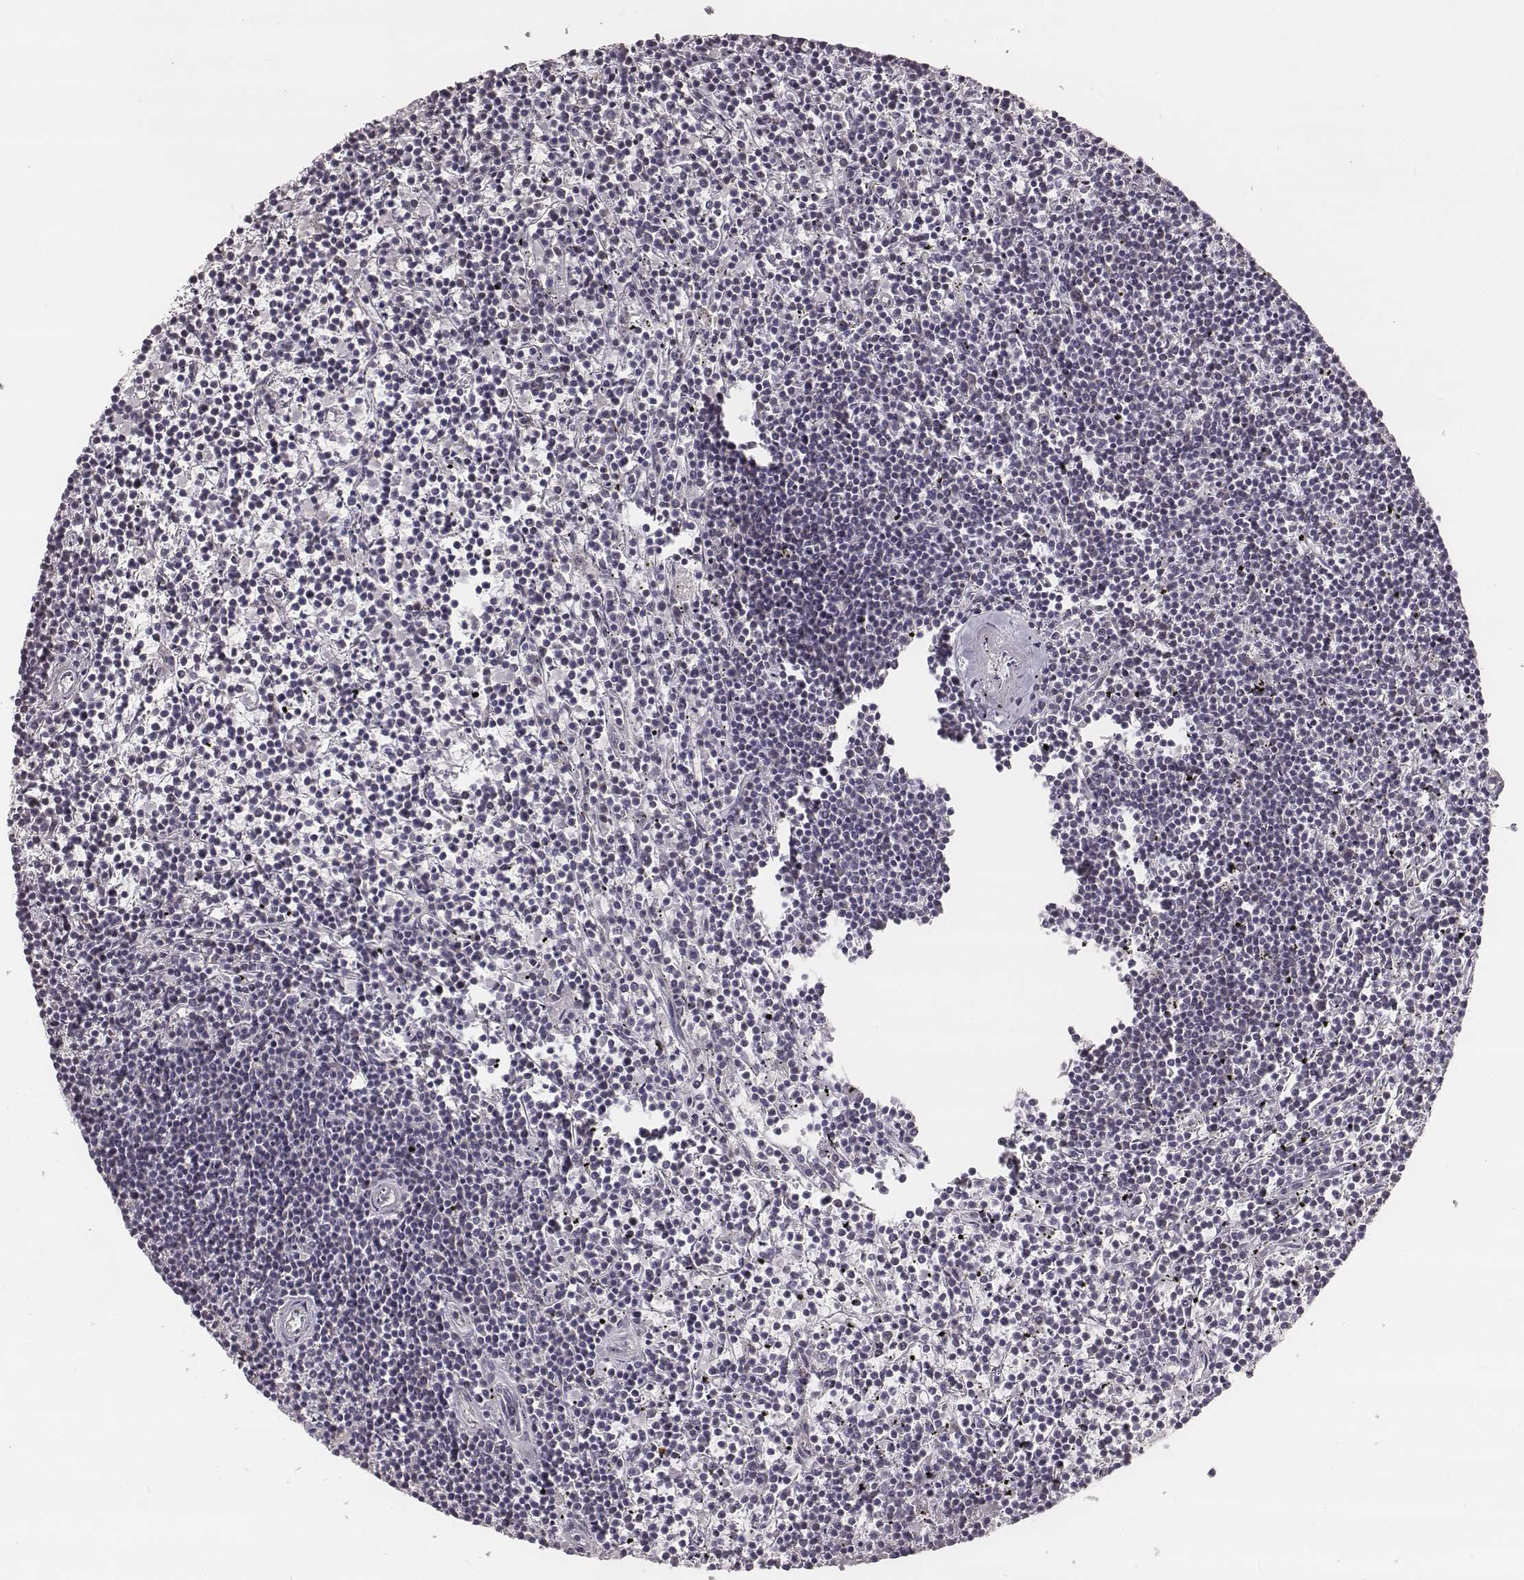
{"staining": {"intensity": "negative", "quantity": "none", "location": "none"}, "tissue": "lymphoma", "cell_type": "Tumor cells", "image_type": "cancer", "snomed": [{"axis": "morphology", "description": "Malignant lymphoma, non-Hodgkin's type, Low grade"}, {"axis": "topography", "description": "Spleen"}], "caption": "This is a micrograph of immunohistochemistry (IHC) staining of low-grade malignant lymphoma, non-Hodgkin's type, which shows no expression in tumor cells. (Immunohistochemistry (ihc), brightfield microscopy, high magnification).", "gene": "SLC7A4", "patient": {"sex": "female", "age": 19}}